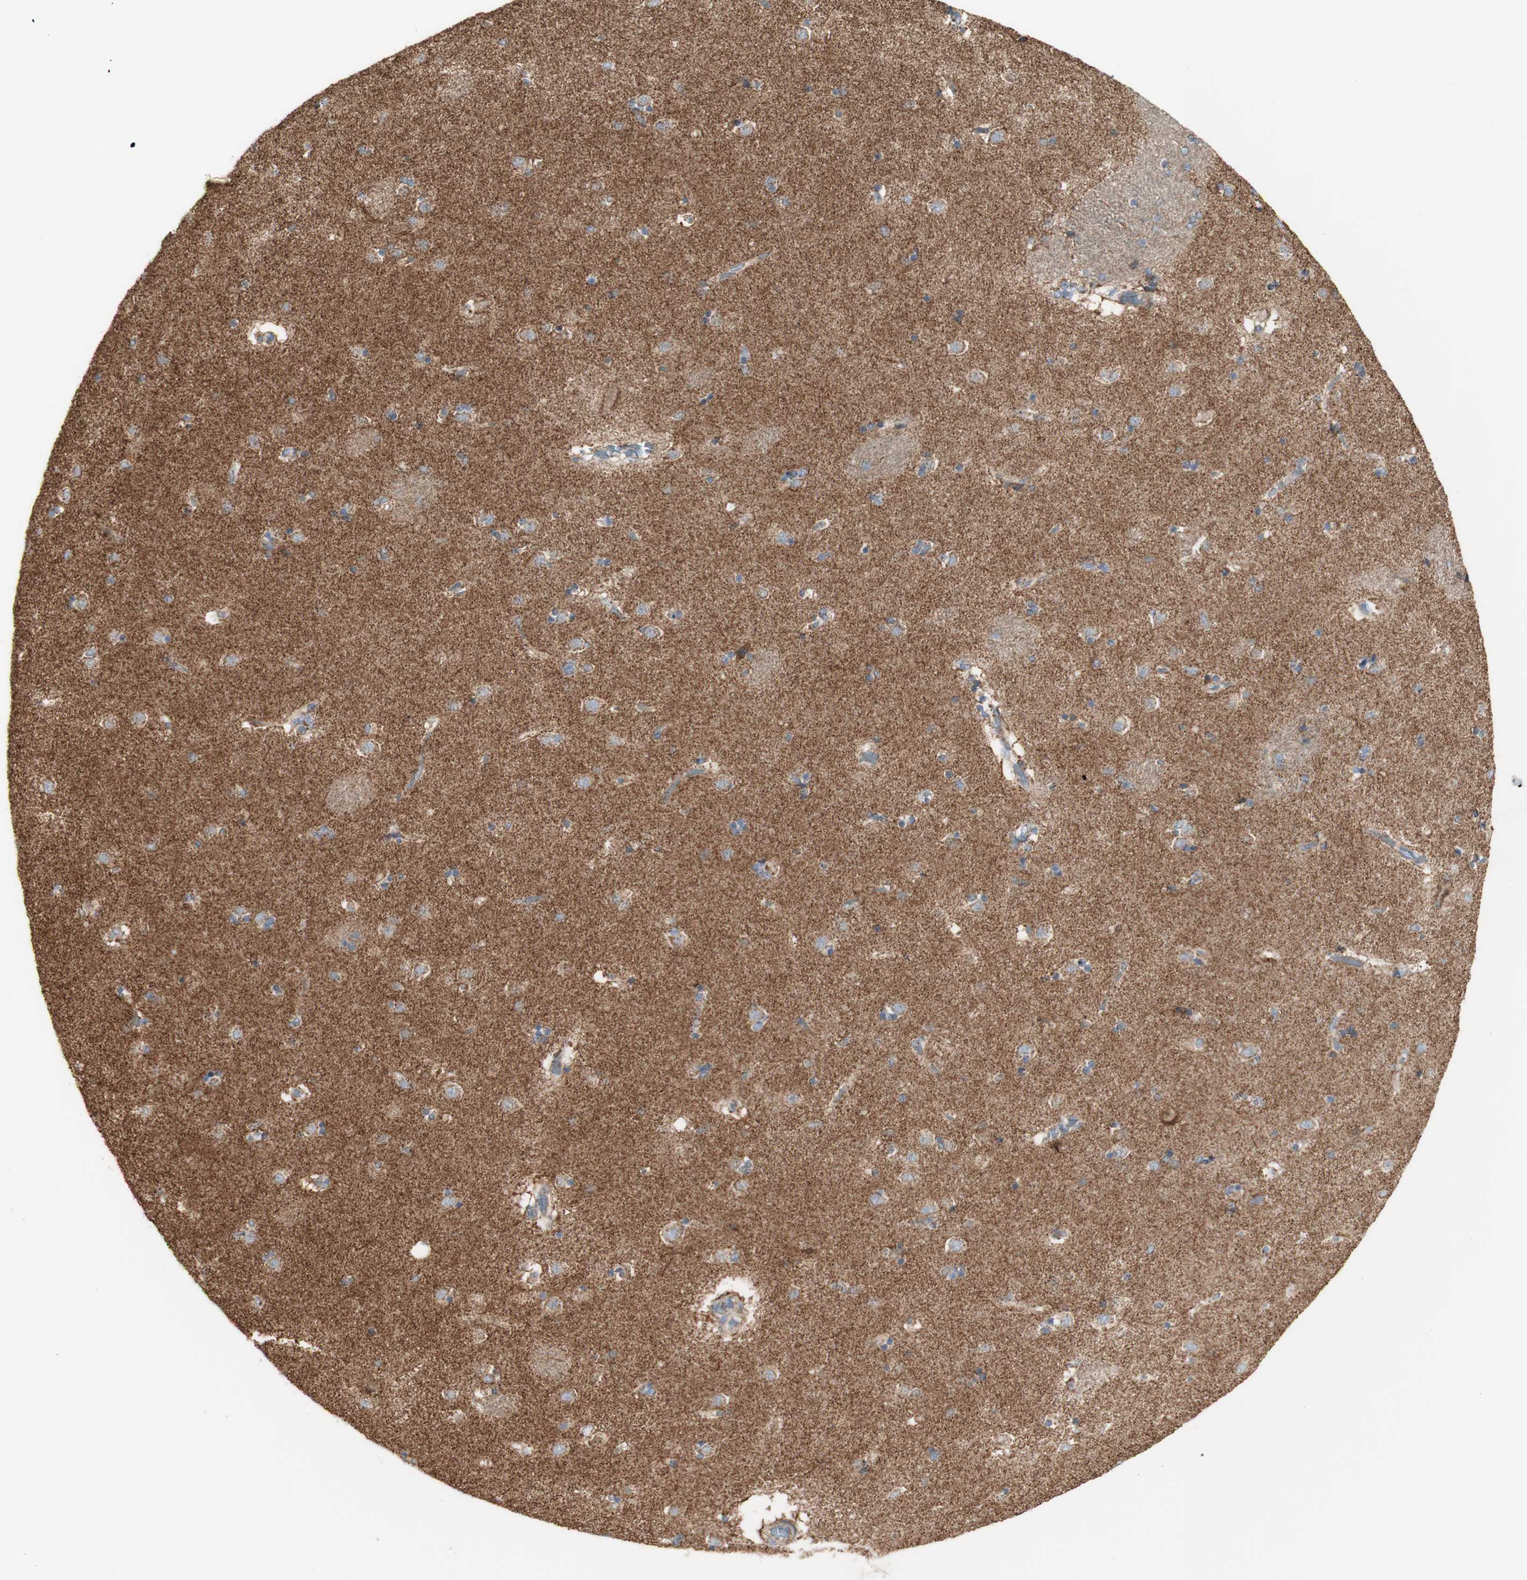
{"staining": {"intensity": "weak", "quantity": ">75%", "location": "cytoplasmic/membranous"}, "tissue": "caudate", "cell_type": "Glial cells", "image_type": "normal", "snomed": [{"axis": "morphology", "description": "Normal tissue, NOS"}, {"axis": "topography", "description": "Lateral ventricle wall"}], "caption": "The micrograph demonstrates immunohistochemical staining of normal caudate. There is weak cytoplasmic/membranous expression is seen in about >75% of glial cells. (Brightfield microscopy of DAB IHC at high magnification).", "gene": "LETM1", "patient": {"sex": "female", "age": 54}}